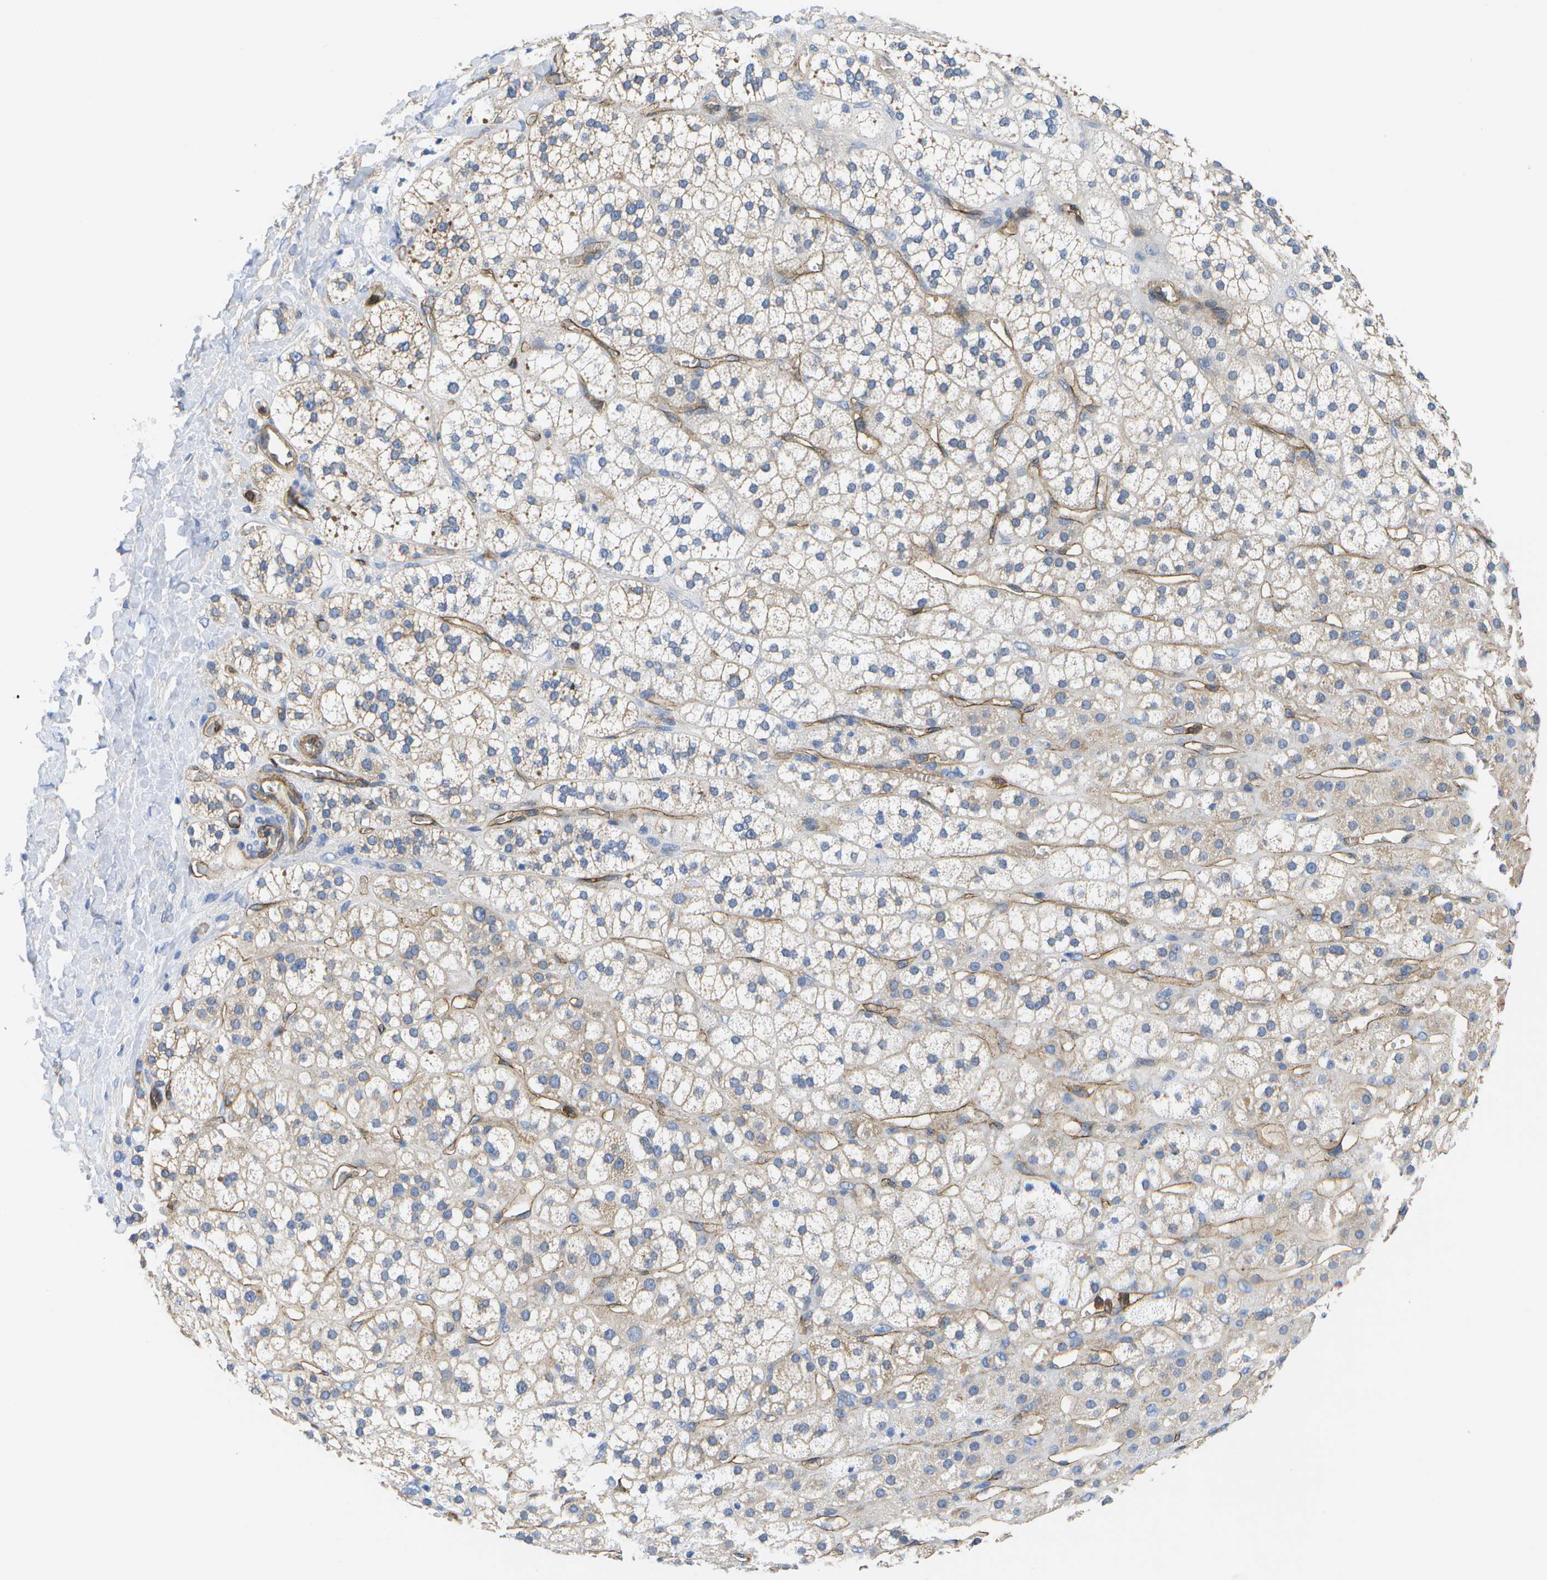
{"staining": {"intensity": "weak", "quantity": "25%-75%", "location": "cytoplasmic/membranous"}, "tissue": "adrenal gland", "cell_type": "Glandular cells", "image_type": "normal", "snomed": [{"axis": "morphology", "description": "Normal tissue, NOS"}, {"axis": "topography", "description": "Adrenal gland"}], "caption": "About 25%-75% of glandular cells in benign human adrenal gland reveal weak cytoplasmic/membranous protein positivity as visualized by brown immunohistochemical staining.", "gene": "DYSF", "patient": {"sex": "male", "age": 56}}